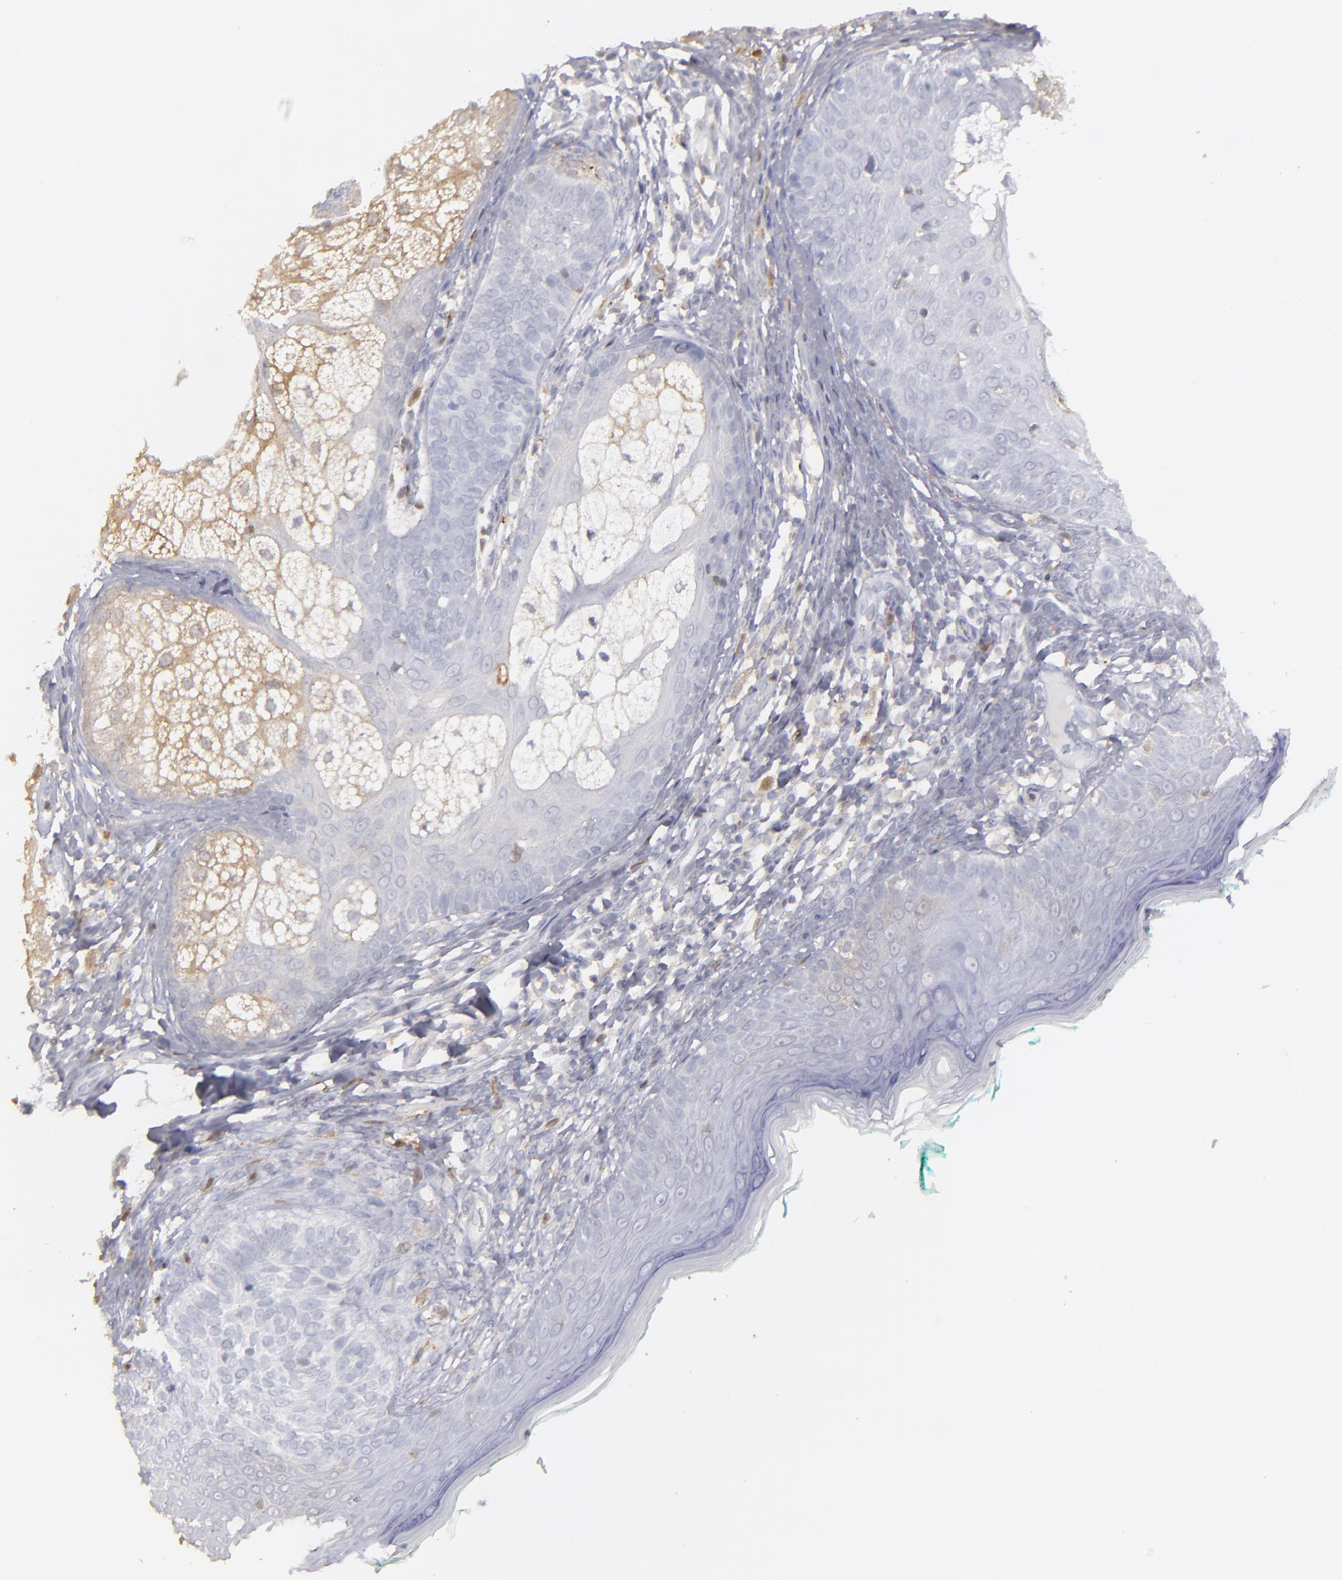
{"staining": {"intensity": "negative", "quantity": "none", "location": "none"}, "tissue": "skin cancer", "cell_type": "Tumor cells", "image_type": "cancer", "snomed": [{"axis": "morphology", "description": "Normal tissue, NOS"}, {"axis": "morphology", "description": "Basal cell carcinoma"}, {"axis": "topography", "description": "Skin"}], "caption": "DAB immunohistochemical staining of skin cancer (basal cell carcinoma) shows no significant positivity in tumor cells.", "gene": "SEMA3G", "patient": {"sex": "male", "age": 76}}